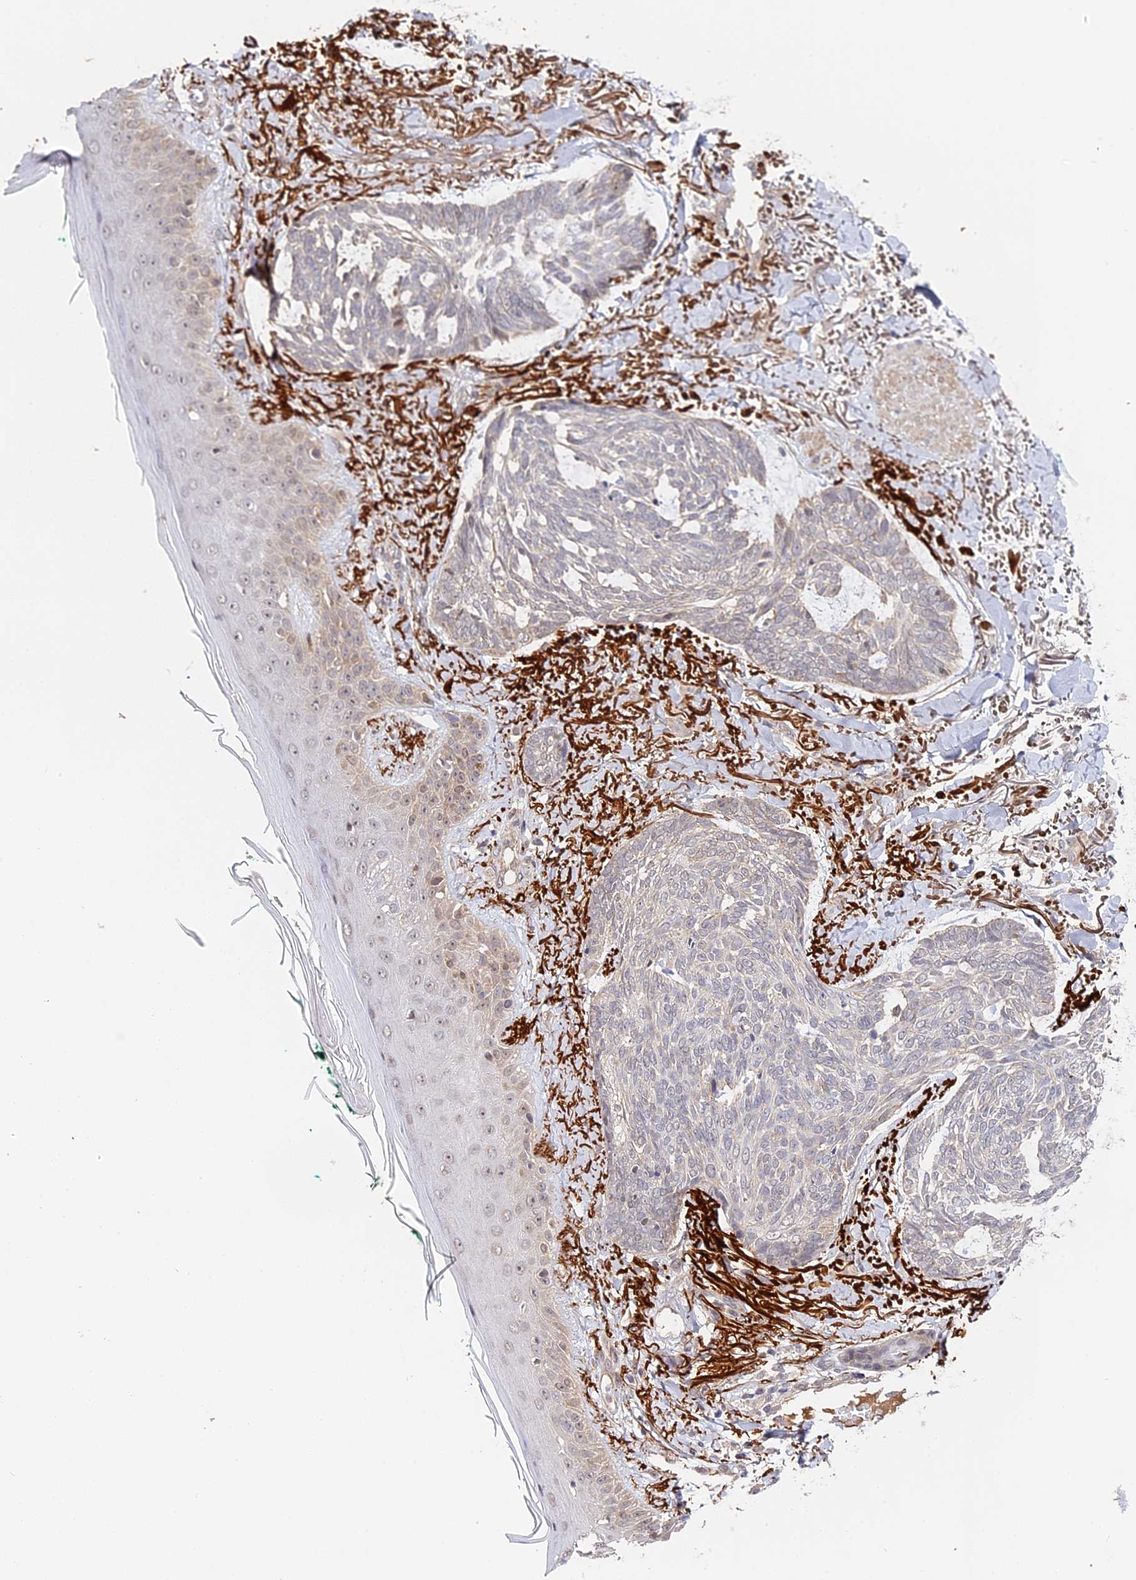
{"staining": {"intensity": "negative", "quantity": "none", "location": "none"}, "tissue": "skin cancer", "cell_type": "Tumor cells", "image_type": "cancer", "snomed": [{"axis": "morphology", "description": "Basal cell carcinoma"}, {"axis": "topography", "description": "Skin"}], "caption": "The photomicrograph shows no staining of tumor cells in basal cell carcinoma (skin). (DAB immunohistochemistry, high magnification).", "gene": "IMPACT", "patient": {"sex": "male", "age": 43}}